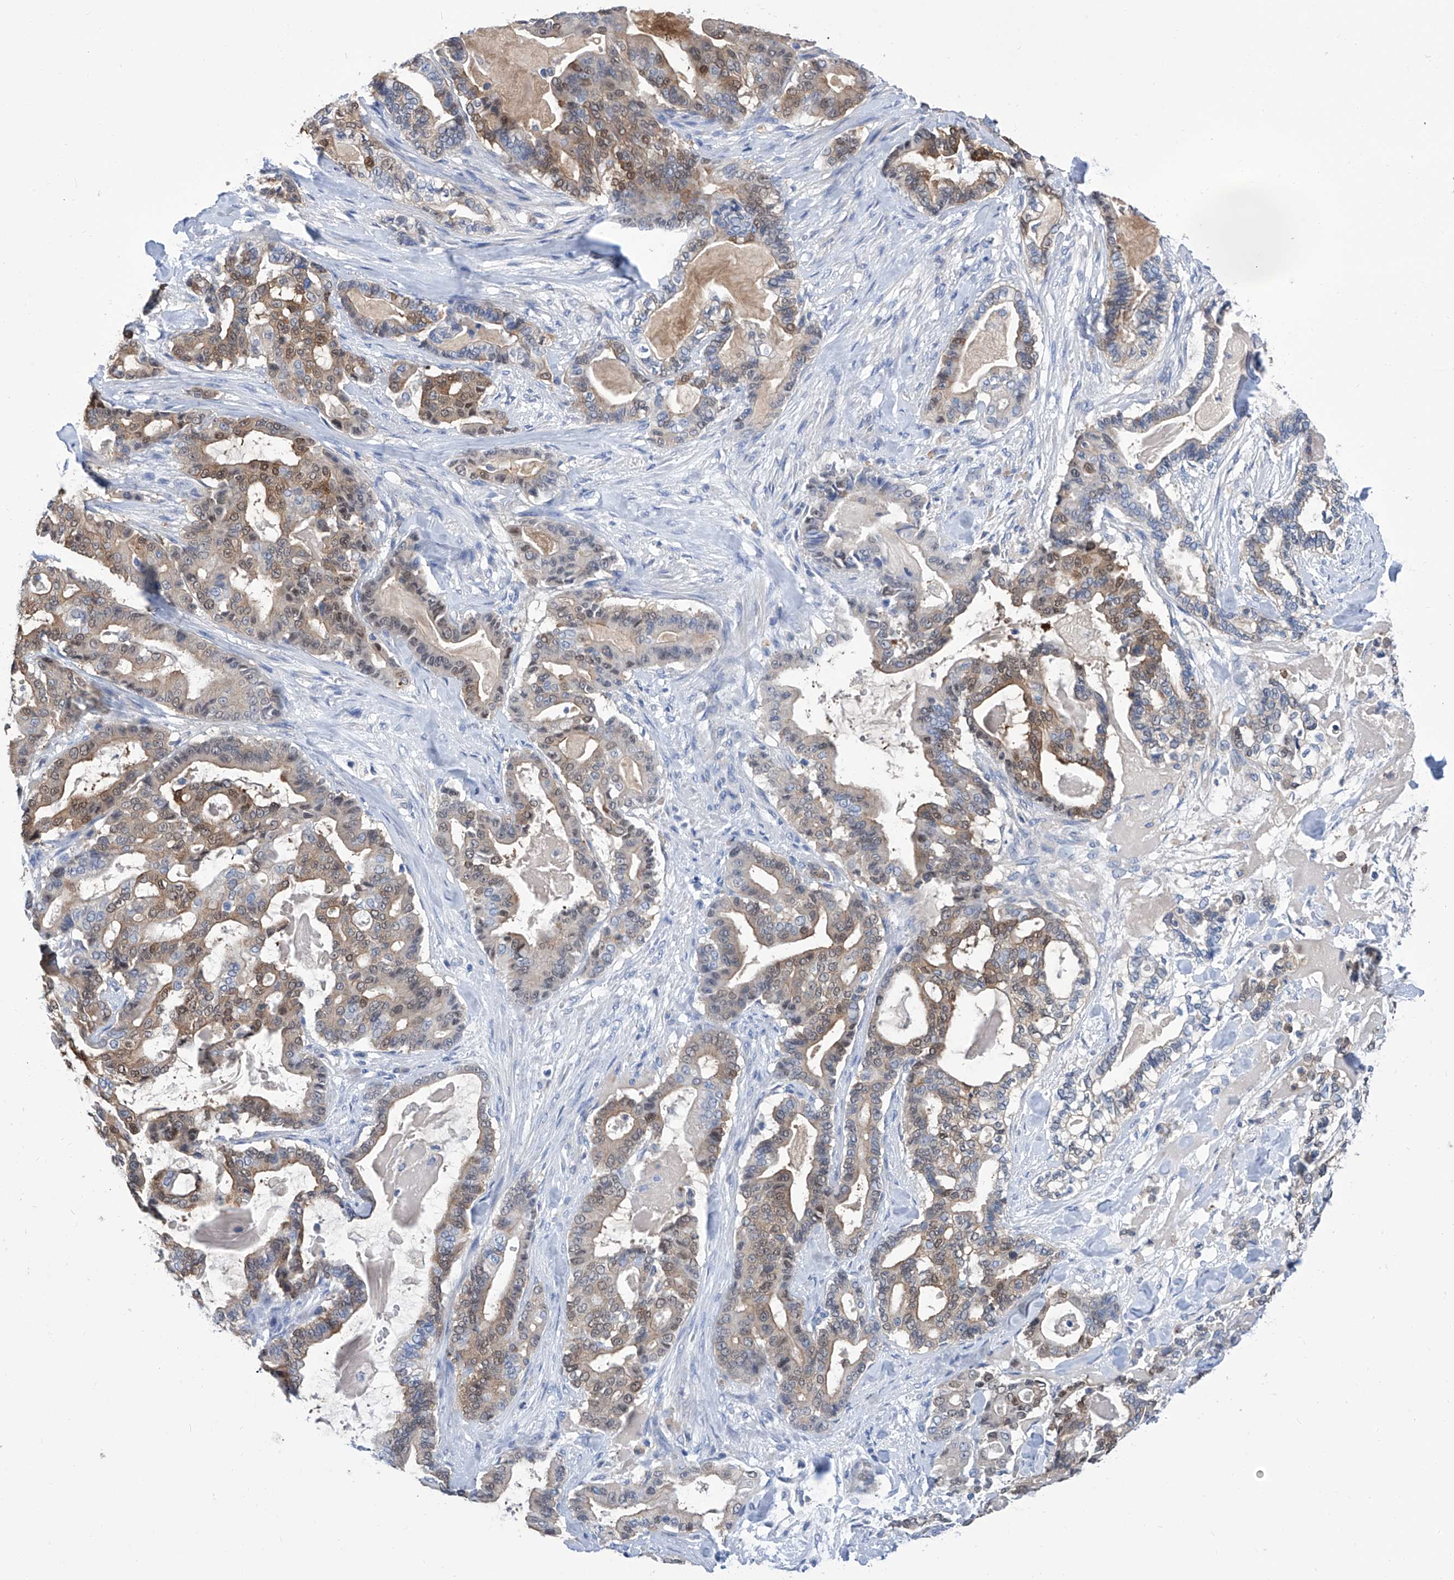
{"staining": {"intensity": "moderate", "quantity": ">75%", "location": "cytoplasmic/membranous,nuclear"}, "tissue": "pancreatic cancer", "cell_type": "Tumor cells", "image_type": "cancer", "snomed": [{"axis": "morphology", "description": "Adenocarcinoma, NOS"}, {"axis": "topography", "description": "Pancreas"}], "caption": "There is medium levels of moderate cytoplasmic/membranous and nuclear positivity in tumor cells of pancreatic cancer (adenocarcinoma), as demonstrated by immunohistochemical staining (brown color).", "gene": "IMPA2", "patient": {"sex": "male", "age": 63}}